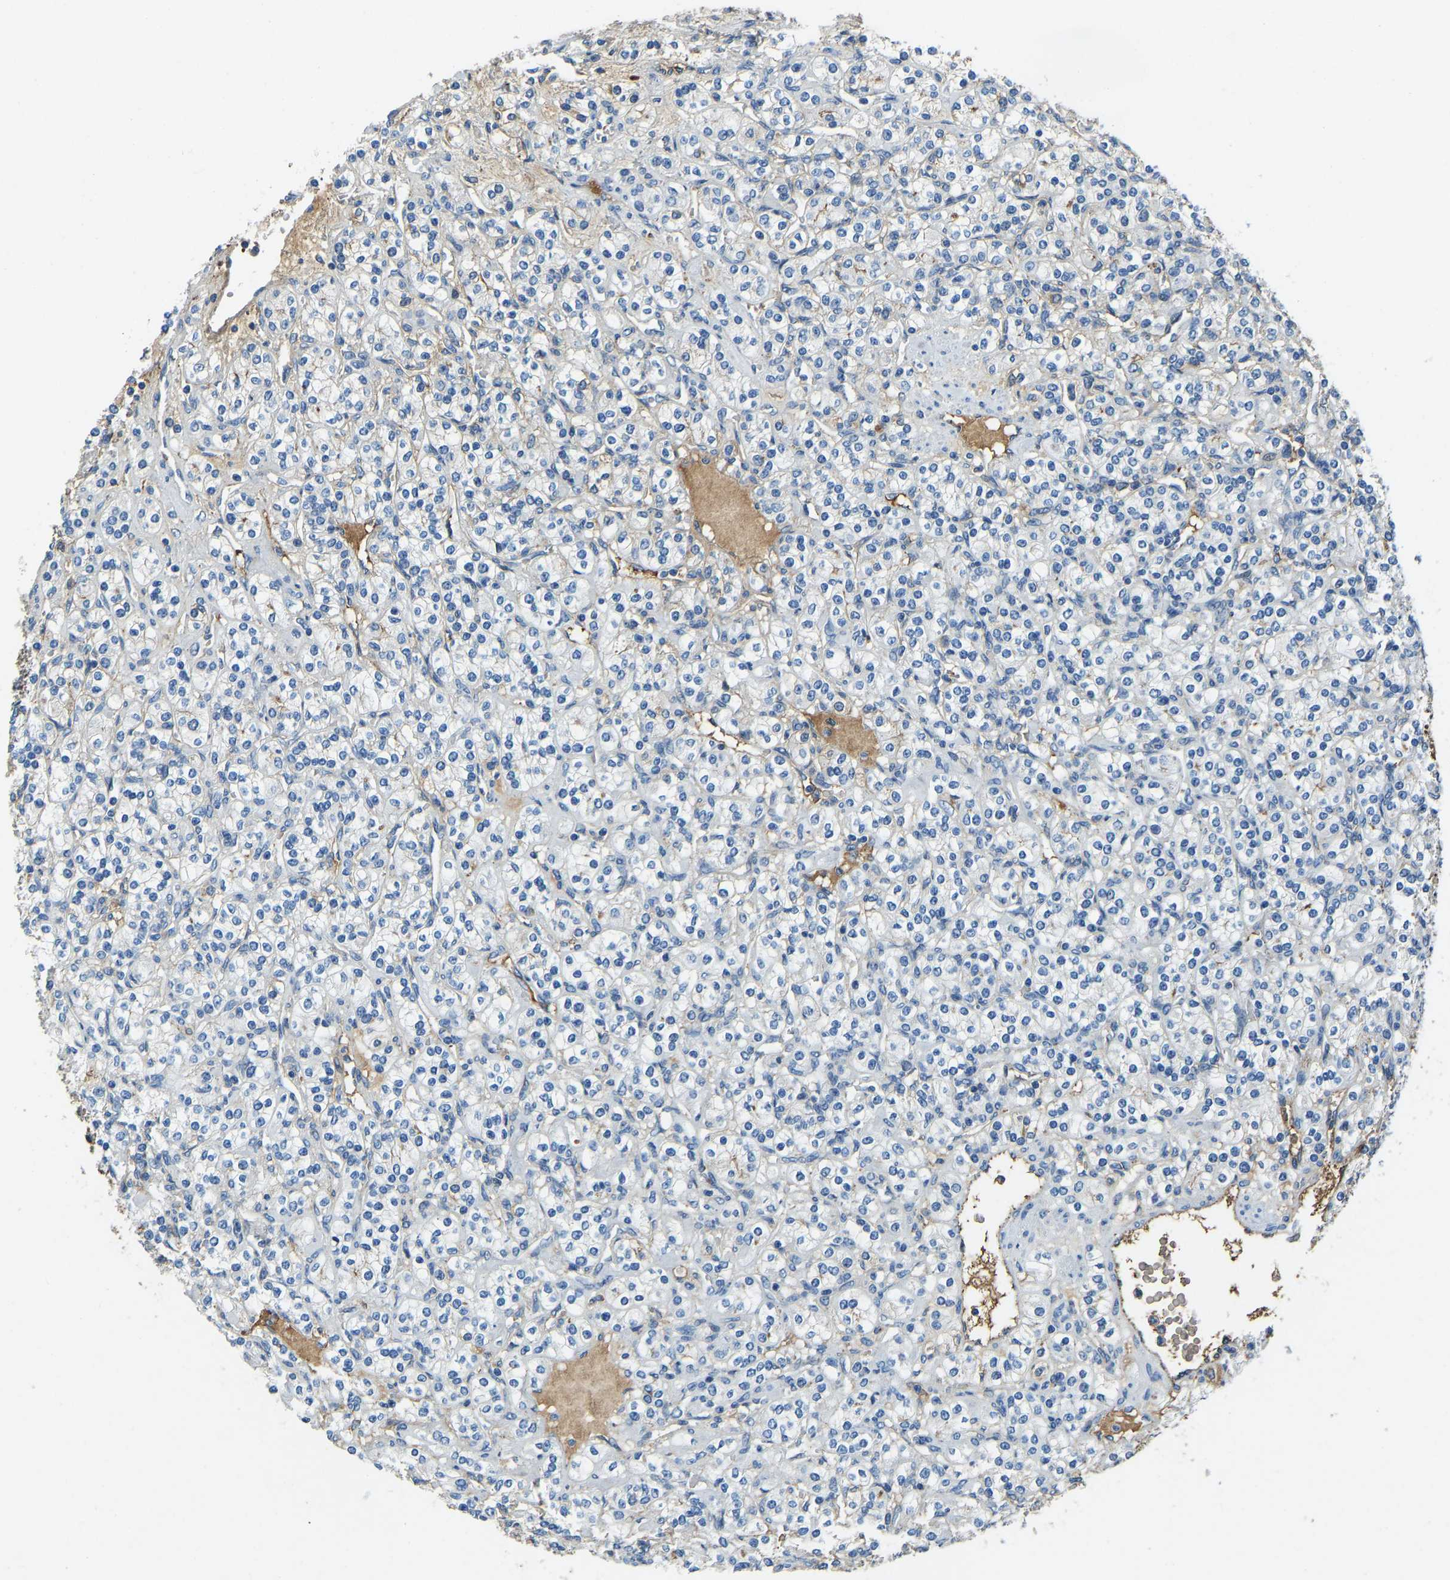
{"staining": {"intensity": "negative", "quantity": "none", "location": "none"}, "tissue": "renal cancer", "cell_type": "Tumor cells", "image_type": "cancer", "snomed": [{"axis": "morphology", "description": "Adenocarcinoma, NOS"}, {"axis": "topography", "description": "Kidney"}], "caption": "A high-resolution micrograph shows immunohistochemistry (IHC) staining of renal cancer (adenocarcinoma), which displays no significant positivity in tumor cells.", "gene": "THBS4", "patient": {"sex": "male", "age": 77}}